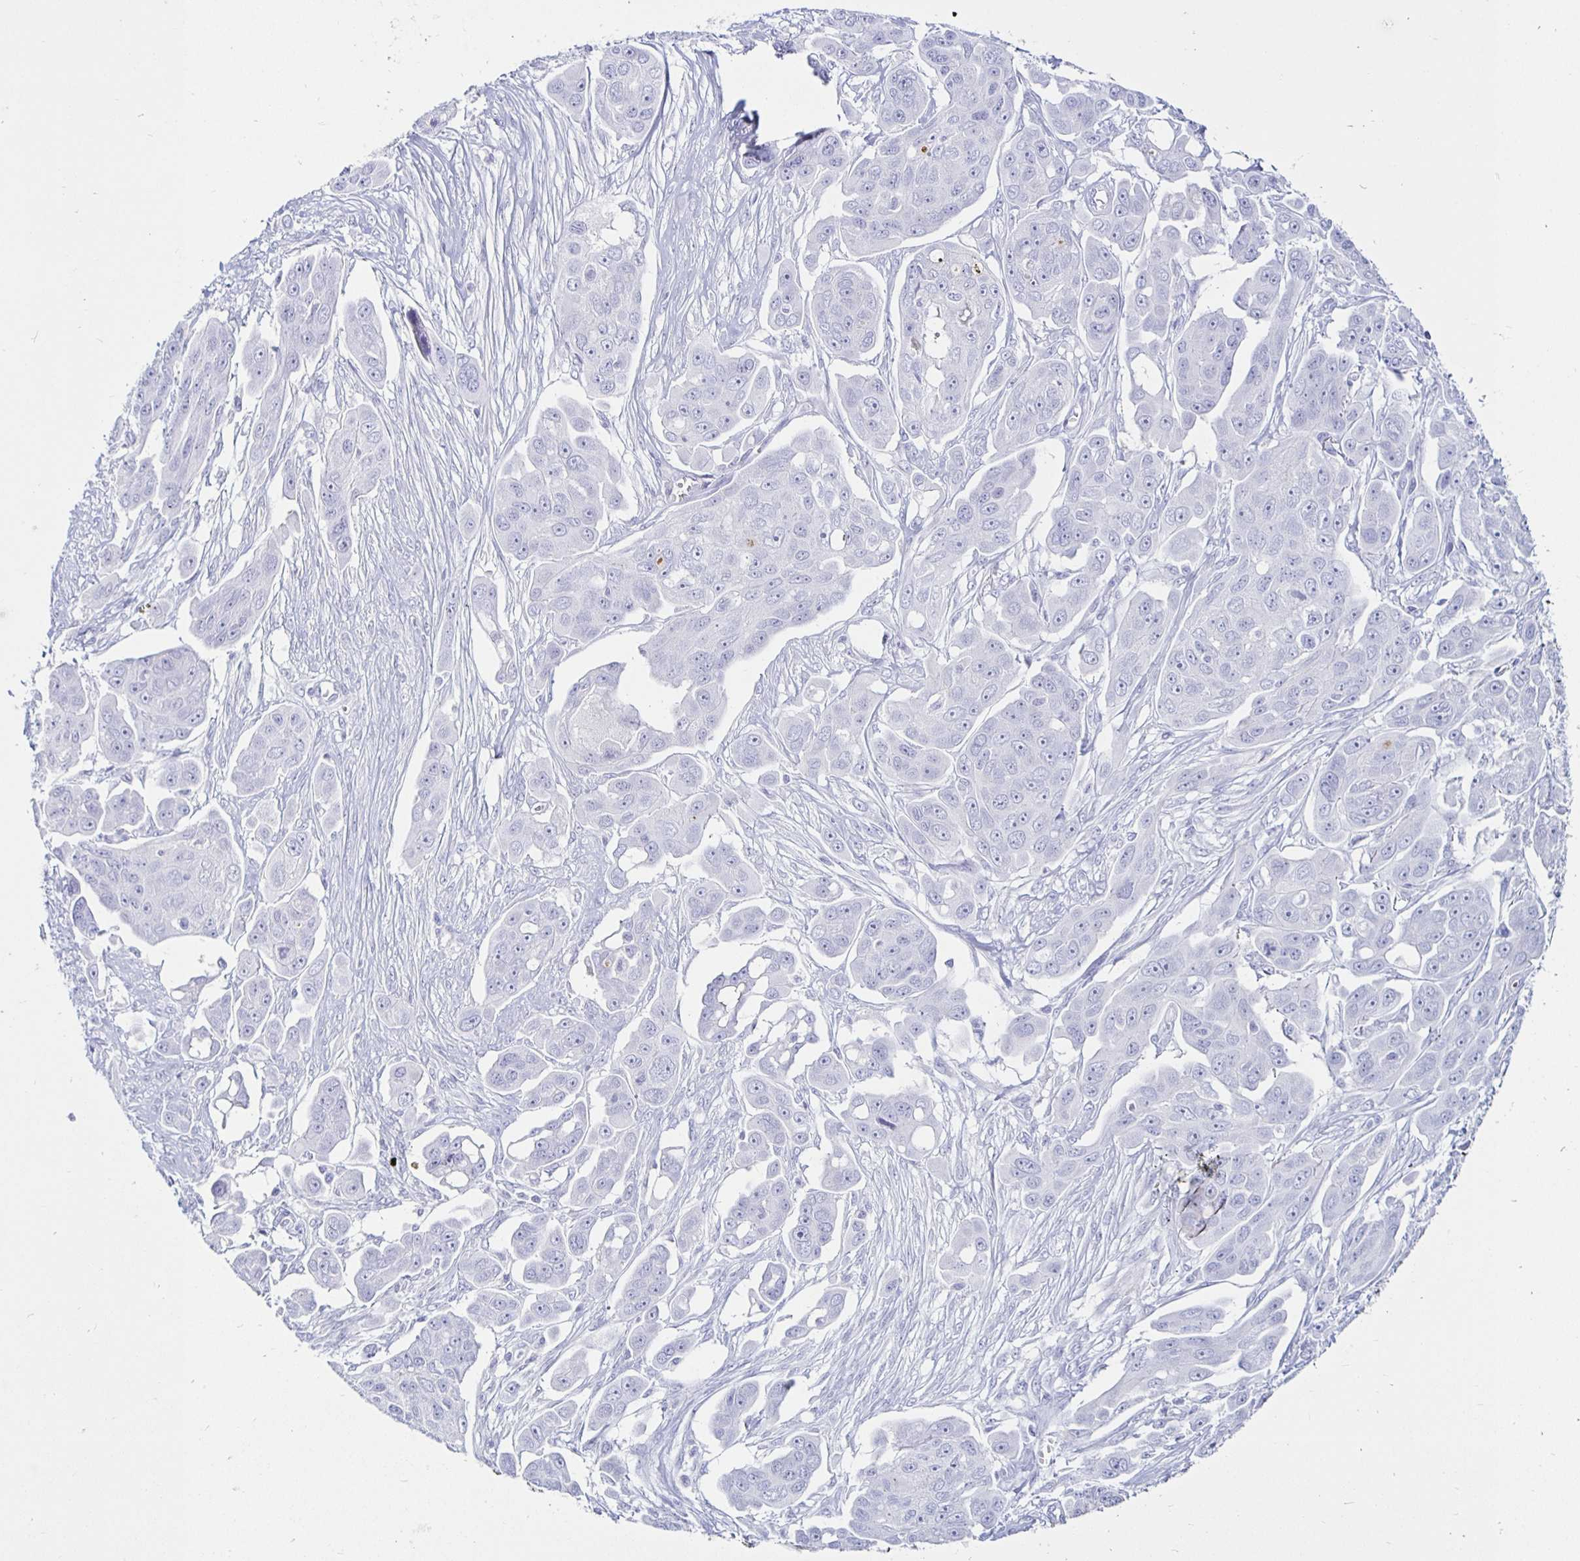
{"staining": {"intensity": "negative", "quantity": "none", "location": "none"}, "tissue": "ovarian cancer", "cell_type": "Tumor cells", "image_type": "cancer", "snomed": [{"axis": "morphology", "description": "Carcinoma, endometroid"}, {"axis": "topography", "description": "Ovary"}], "caption": "Immunohistochemical staining of endometroid carcinoma (ovarian) displays no significant positivity in tumor cells. (DAB IHC visualized using brightfield microscopy, high magnification).", "gene": "TIMP1", "patient": {"sex": "female", "age": 70}}